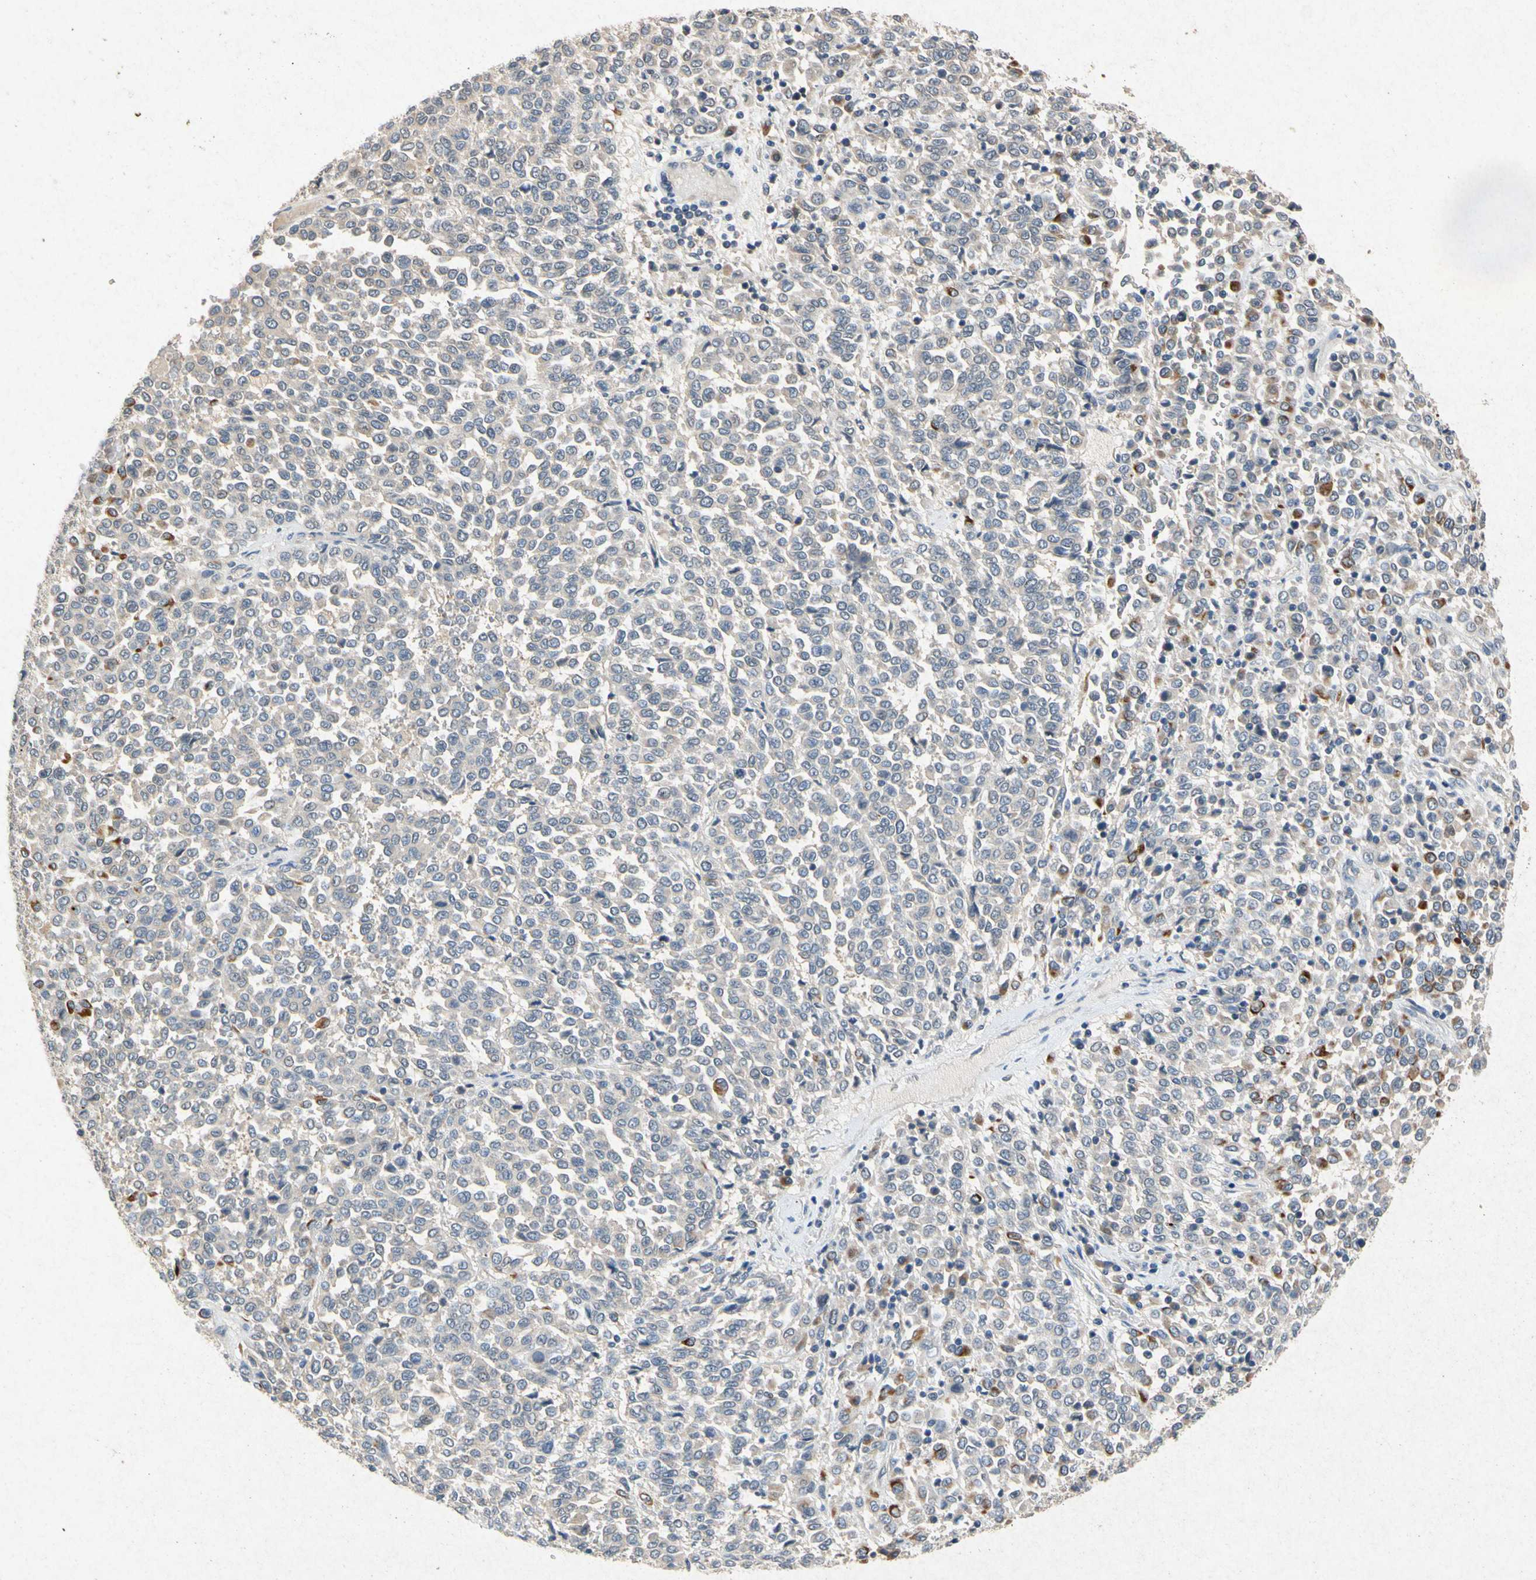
{"staining": {"intensity": "weak", "quantity": ">75%", "location": "cytoplasmic/membranous"}, "tissue": "melanoma", "cell_type": "Tumor cells", "image_type": "cancer", "snomed": [{"axis": "morphology", "description": "Malignant melanoma, Metastatic site"}, {"axis": "topography", "description": "Pancreas"}], "caption": "A brown stain highlights weak cytoplasmic/membranous expression of a protein in malignant melanoma (metastatic site) tumor cells.", "gene": "RPS6KA1", "patient": {"sex": "female", "age": 30}}